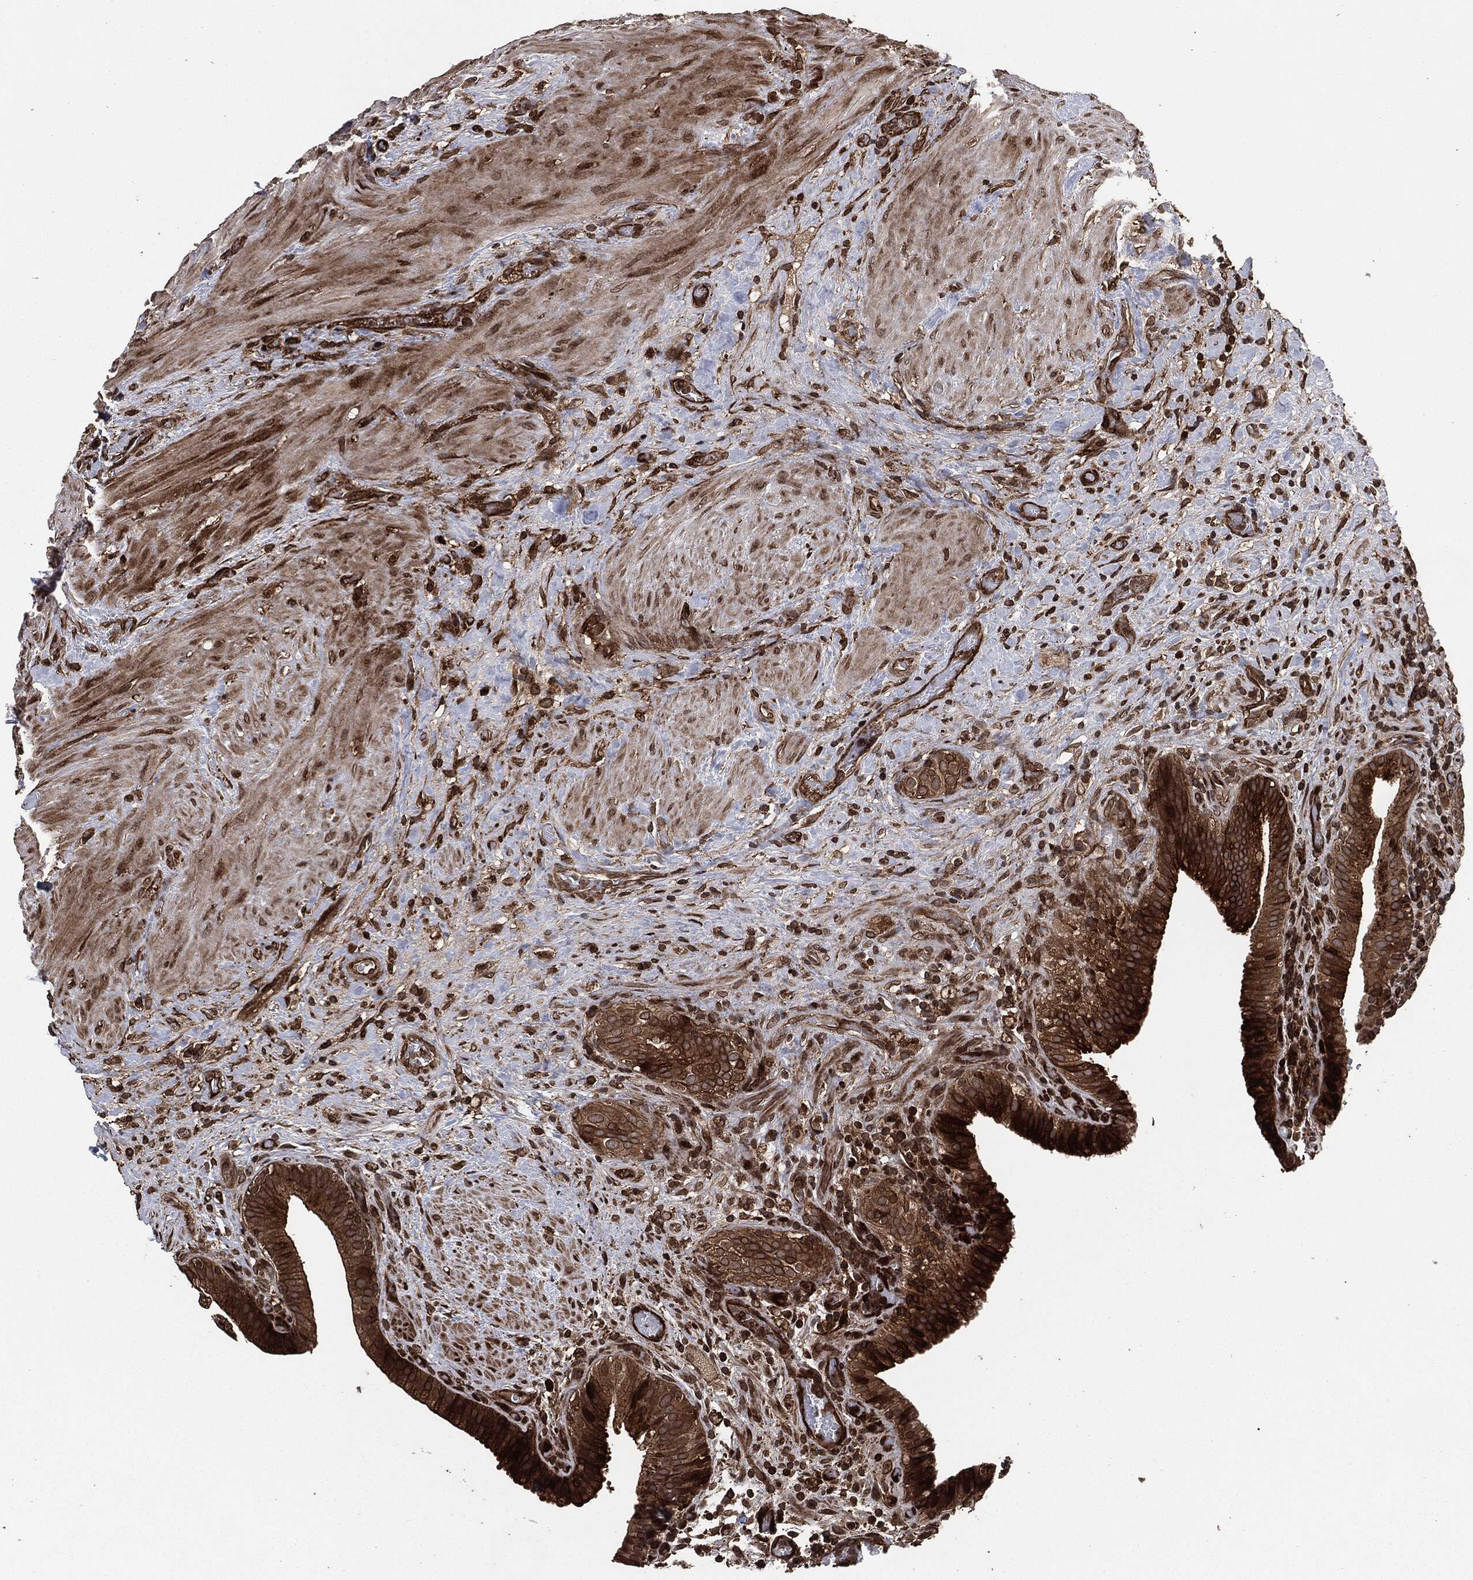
{"staining": {"intensity": "strong", "quantity": ">75%", "location": "cytoplasmic/membranous"}, "tissue": "gallbladder", "cell_type": "Glandular cells", "image_type": "normal", "snomed": [{"axis": "morphology", "description": "Normal tissue, NOS"}, {"axis": "topography", "description": "Gallbladder"}], "caption": "This image demonstrates immunohistochemistry (IHC) staining of normal human gallbladder, with high strong cytoplasmic/membranous staining in approximately >75% of glandular cells.", "gene": "IFIT1", "patient": {"sex": "male", "age": 62}}